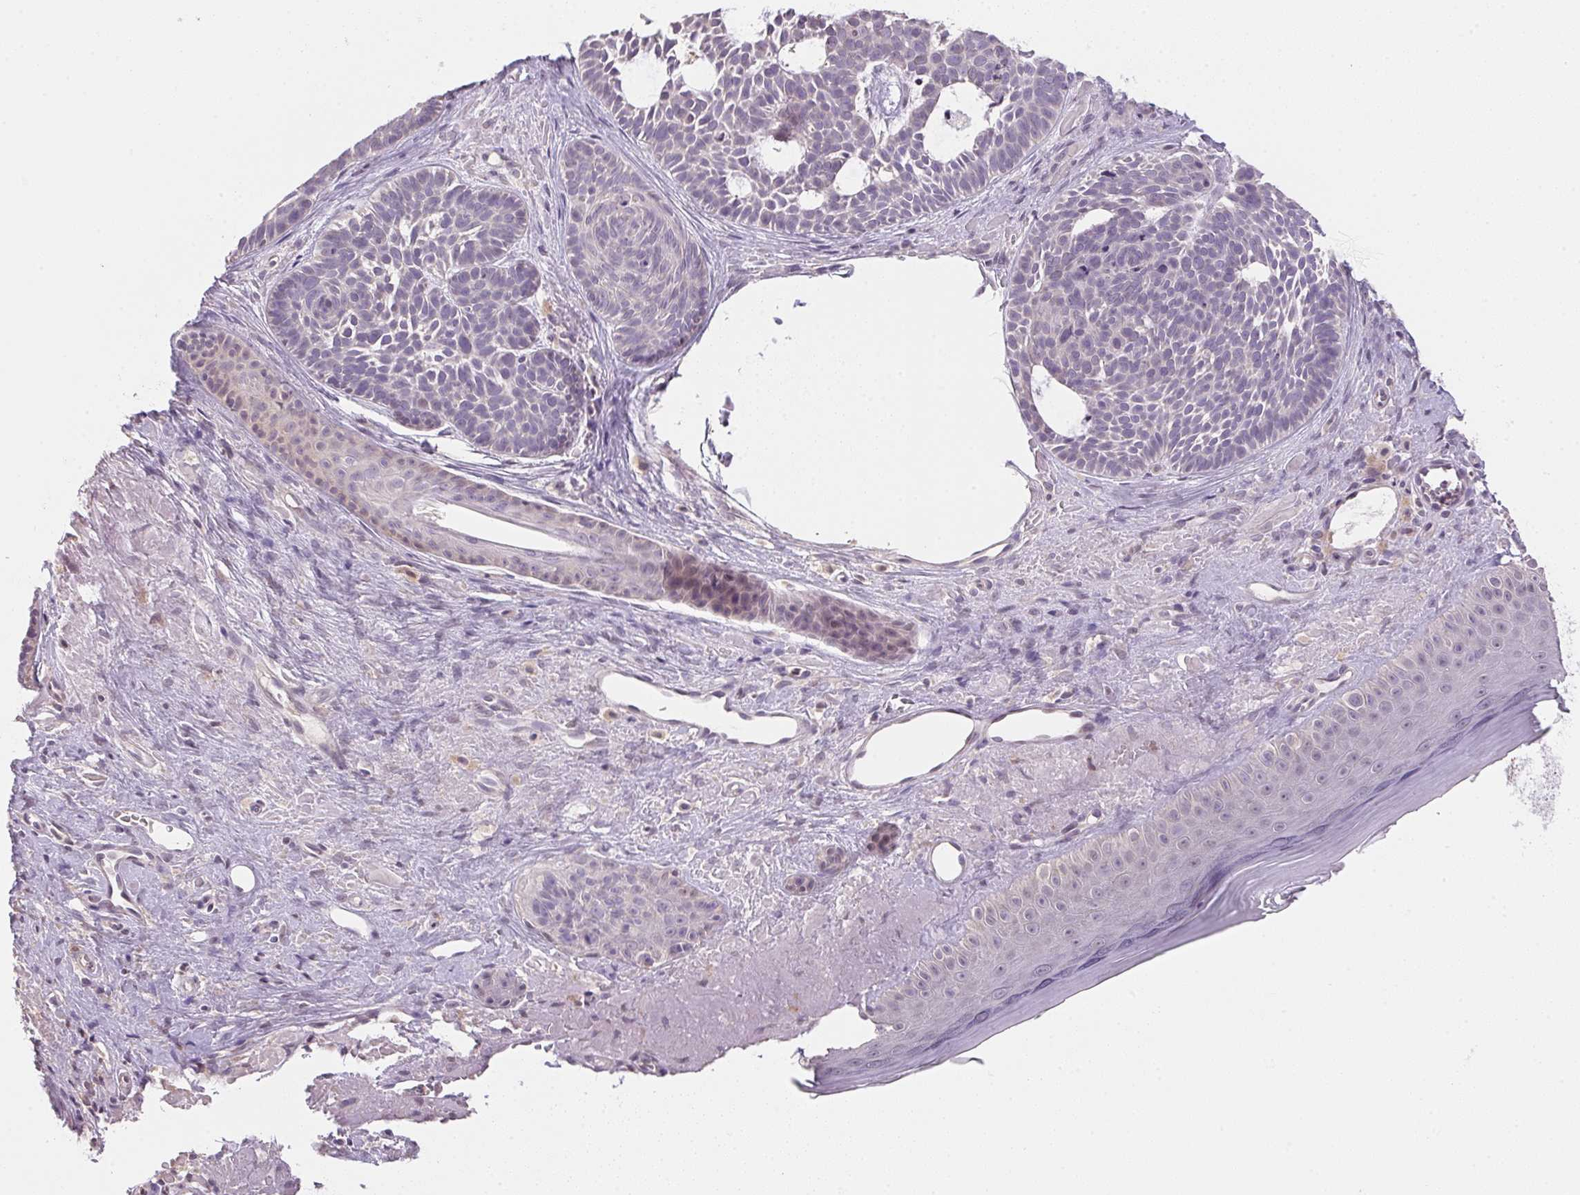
{"staining": {"intensity": "negative", "quantity": "none", "location": "none"}, "tissue": "skin cancer", "cell_type": "Tumor cells", "image_type": "cancer", "snomed": [{"axis": "morphology", "description": "Basal cell carcinoma"}, {"axis": "topography", "description": "Skin"}], "caption": "A photomicrograph of human skin cancer is negative for staining in tumor cells.", "gene": "ALDH8A1", "patient": {"sex": "male", "age": 81}}